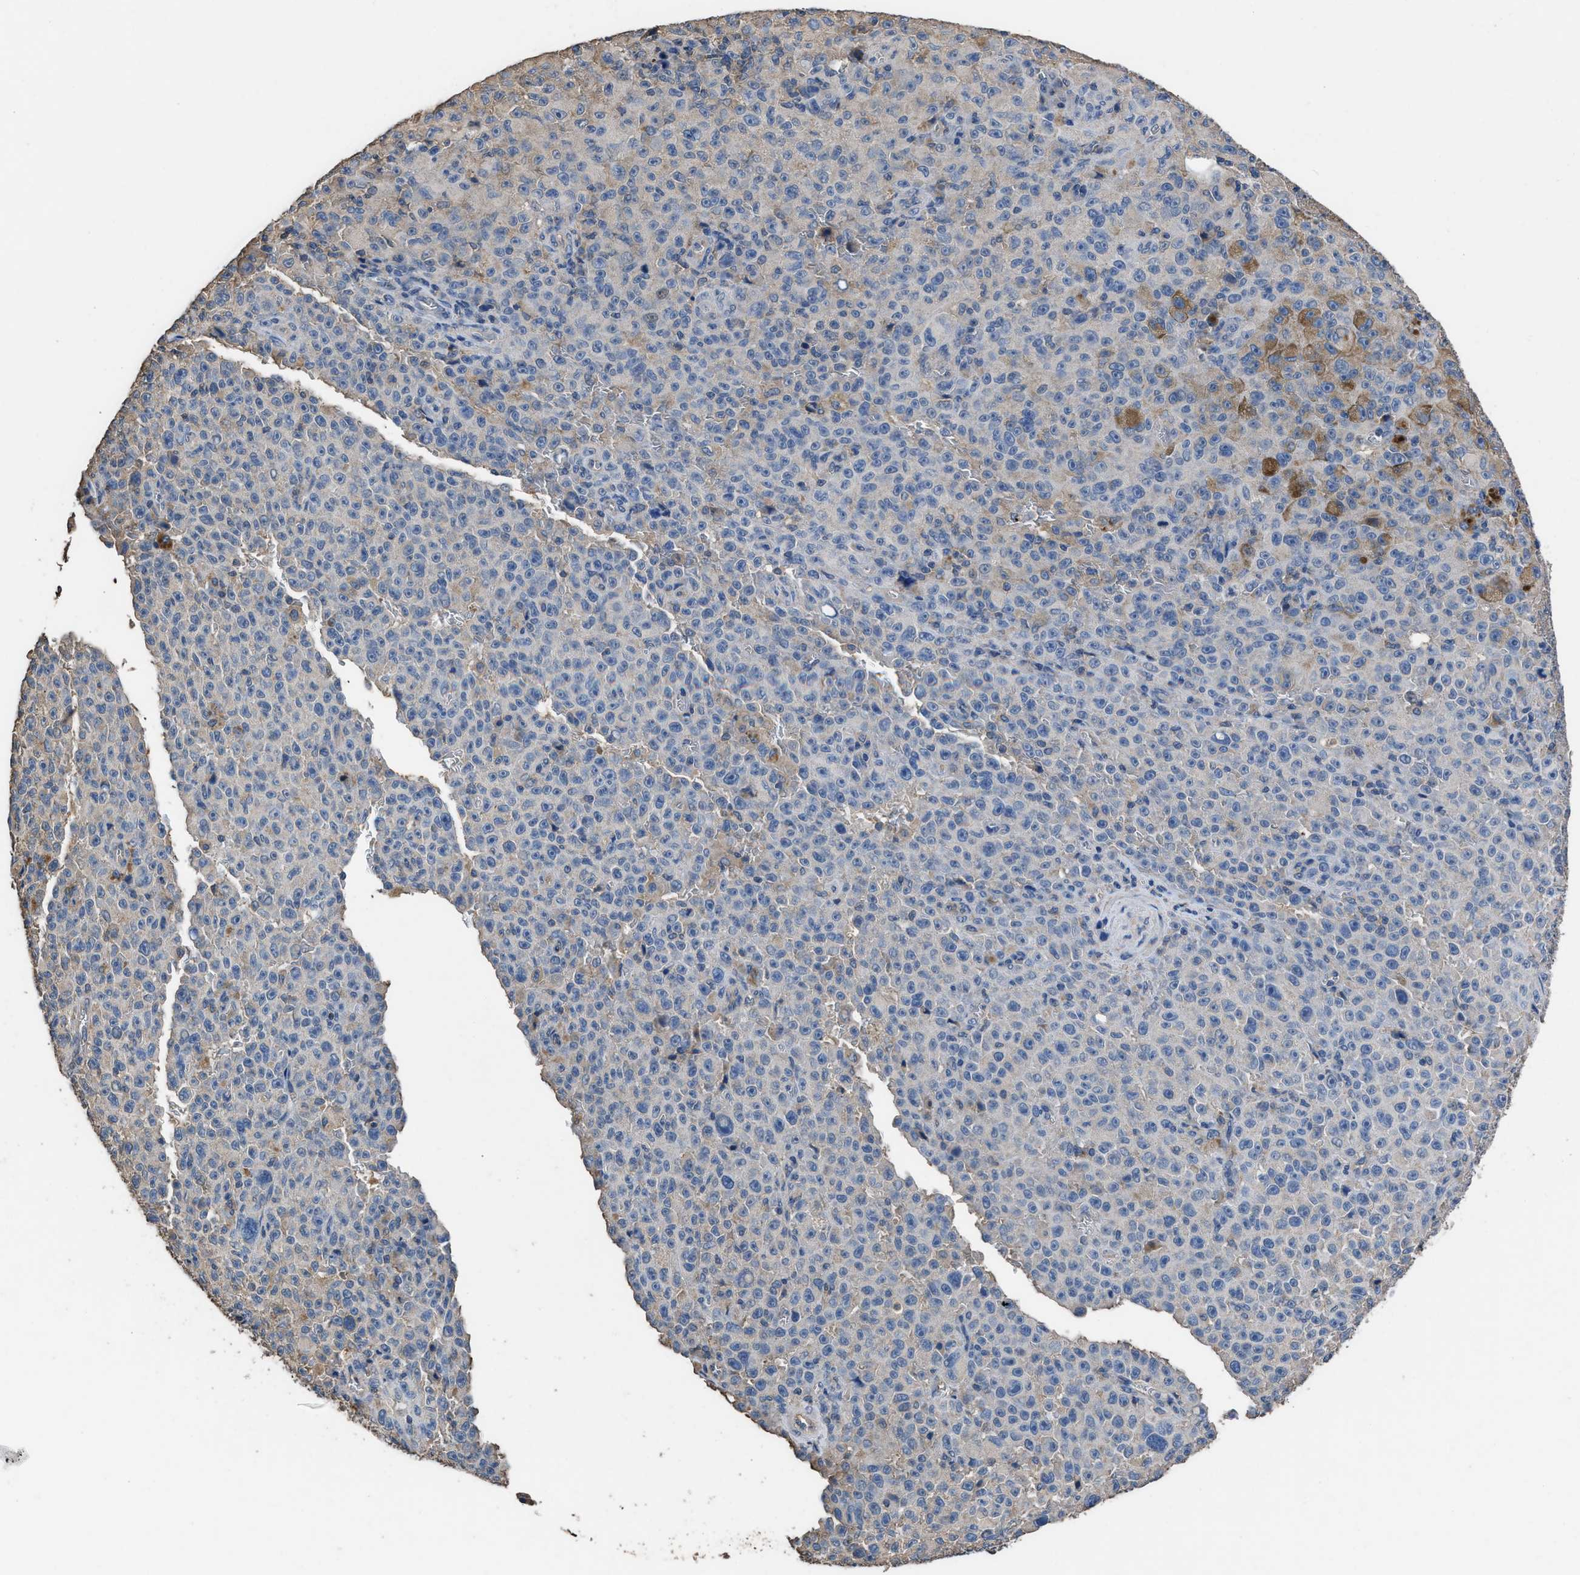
{"staining": {"intensity": "weak", "quantity": "<25%", "location": "cytoplasmic/membranous"}, "tissue": "melanoma", "cell_type": "Tumor cells", "image_type": "cancer", "snomed": [{"axis": "morphology", "description": "Malignant melanoma, NOS"}, {"axis": "topography", "description": "Skin"}], "caption": "Immunohistochemistry (IHC) micrograph of human melanoma stained for a protein (brown), which reveals no positivity in tumor cells.", "gene": "ITSN1", "patient": {"sex": "female", "age": 82}}